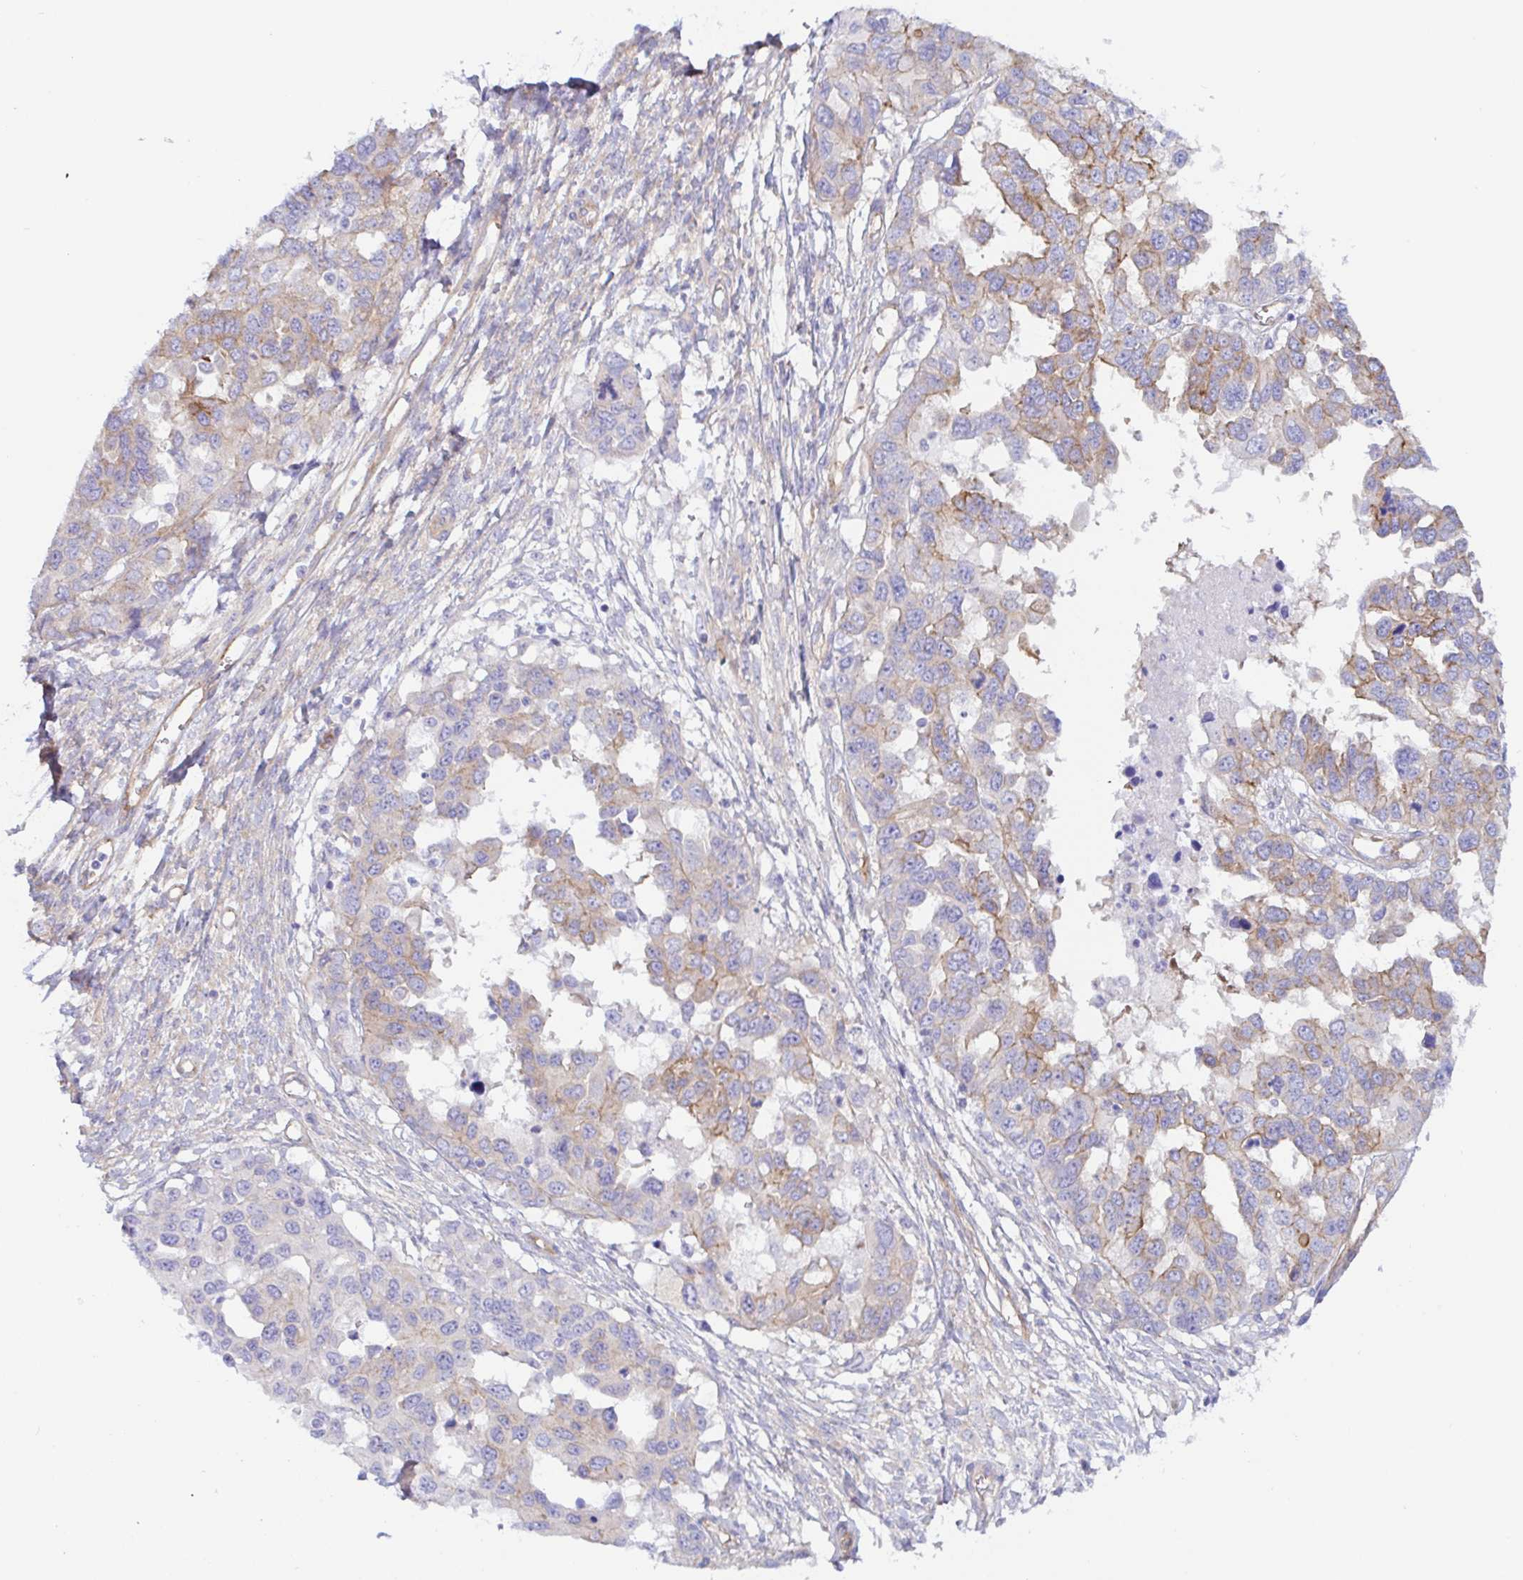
{"staining": {"intensity": "moderate", "quantity": "<25%", "location": "cytoplasmic/membranous"}, "tissue": "ovarian cancer", "cell_type": "Tumor cells", "image_type": "cancer", "snomed": [{"axis": "morphology", "description": "Cystadenocarcinoma, serous, NOS"}, {"axis": "topography", "description": "Ovary"}], "caption": "About <25% of tumor cells in ovarian cancer (serous cystadenocarcinoma) exhibit moderate cytoplasmic/membranous protein staining as visualized by brown immunohistochemical staining.", "gene": "ARL4D", "patient": {"sex": "female", "age": 53}}